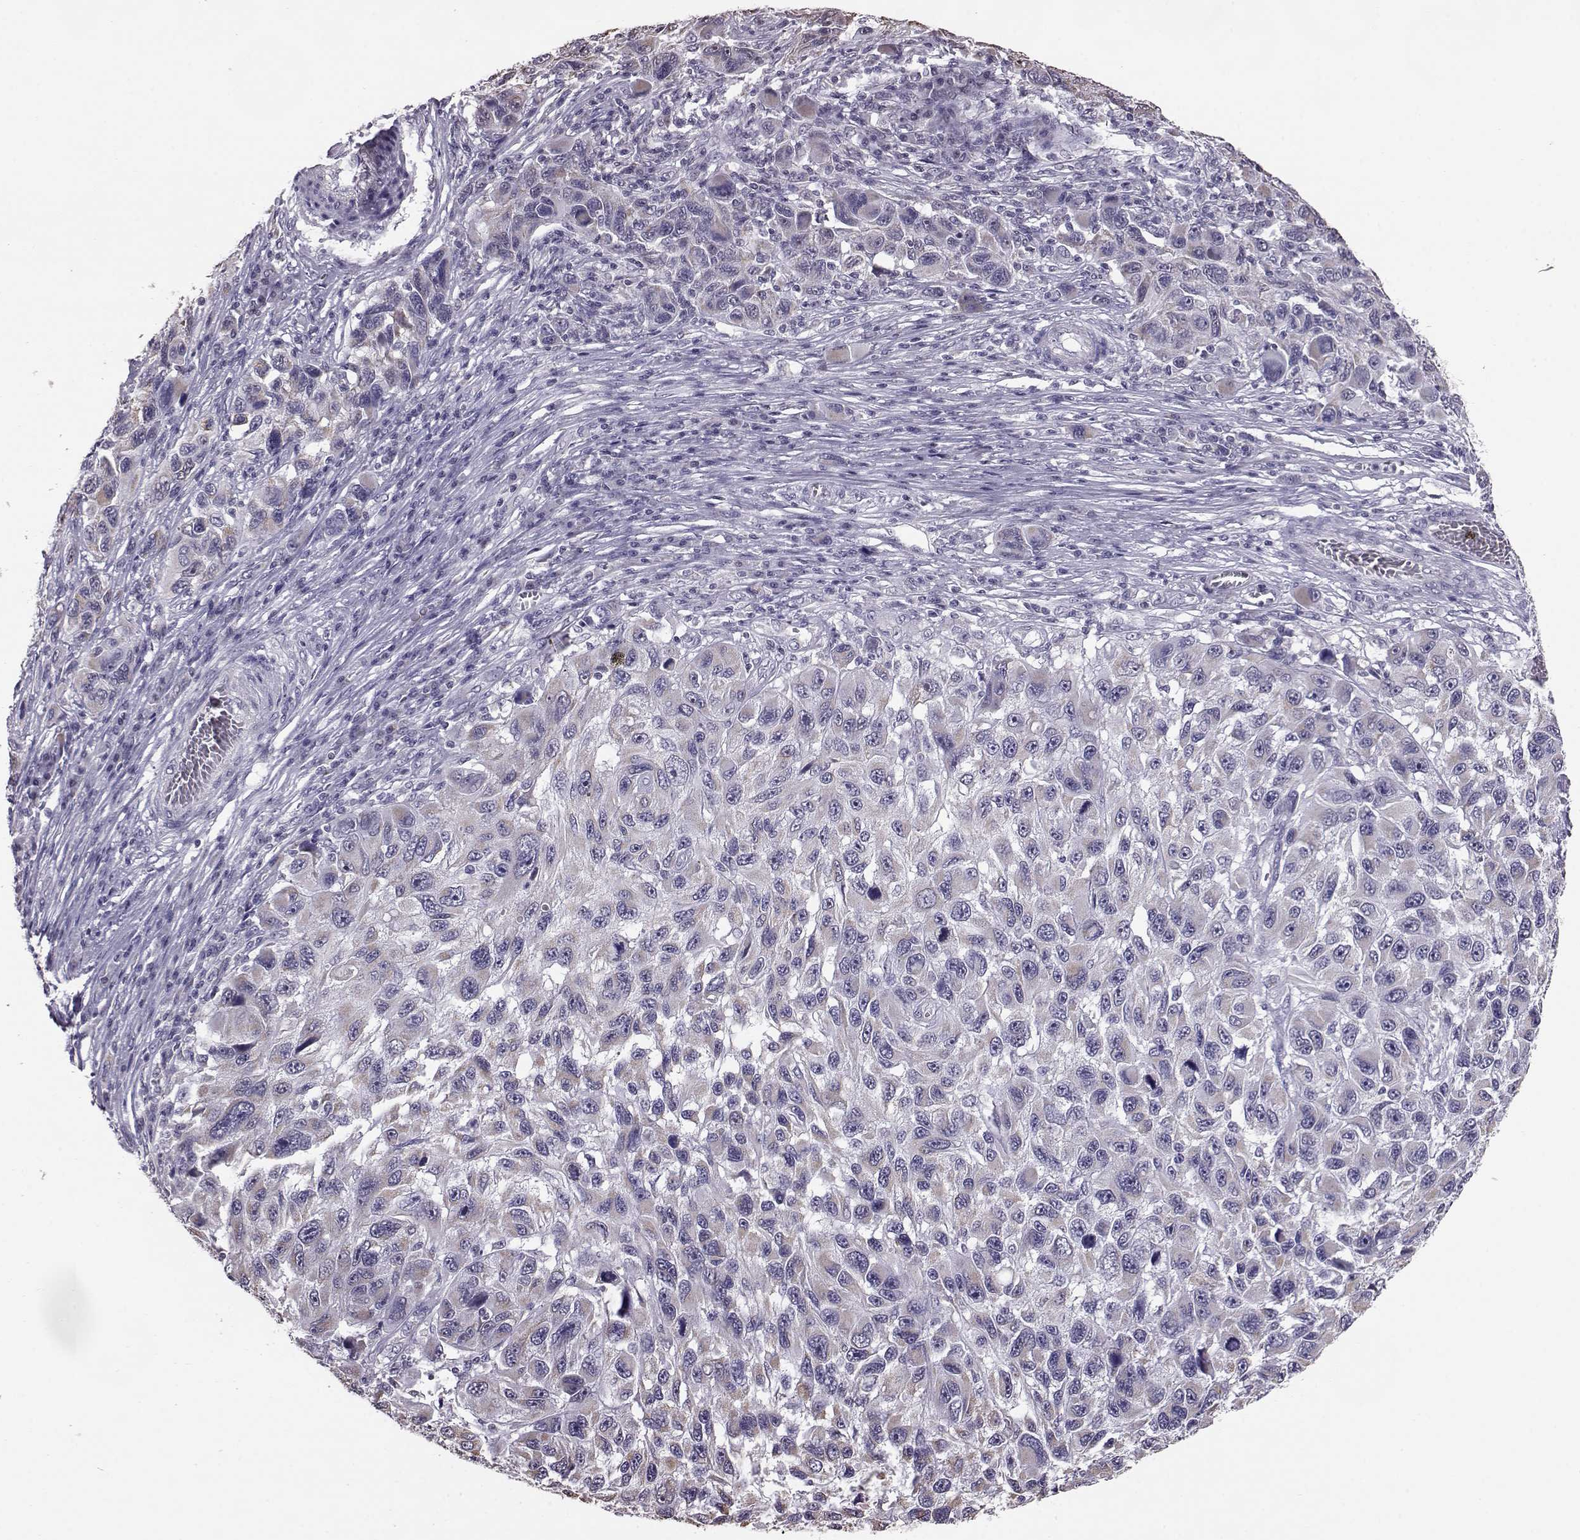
{"staining": {"intensity": "weak", "quantity": "<25%", "location": "cytoplasmic/membranous"}, "tissue": "melanoma", "cell_type": "Tumor cells", "image_type": "cancer", "snomed": [{"axis": "morphology", "description": "Malignant melanoma, NOS"}, {"axis": "topography", "description": "Skin"}], "caption": "Immunohistochemical staining of malignant melanoma demonstrates no significant expression in tumor cells. (Stains: DAB immunohistochemistry (IHC) with hematoxylin counter stain, Microscopy: brightfield microscopy at high magnification).", "gene": "ALDH3A1", "patient": {"sex": "male", "age": 53}}